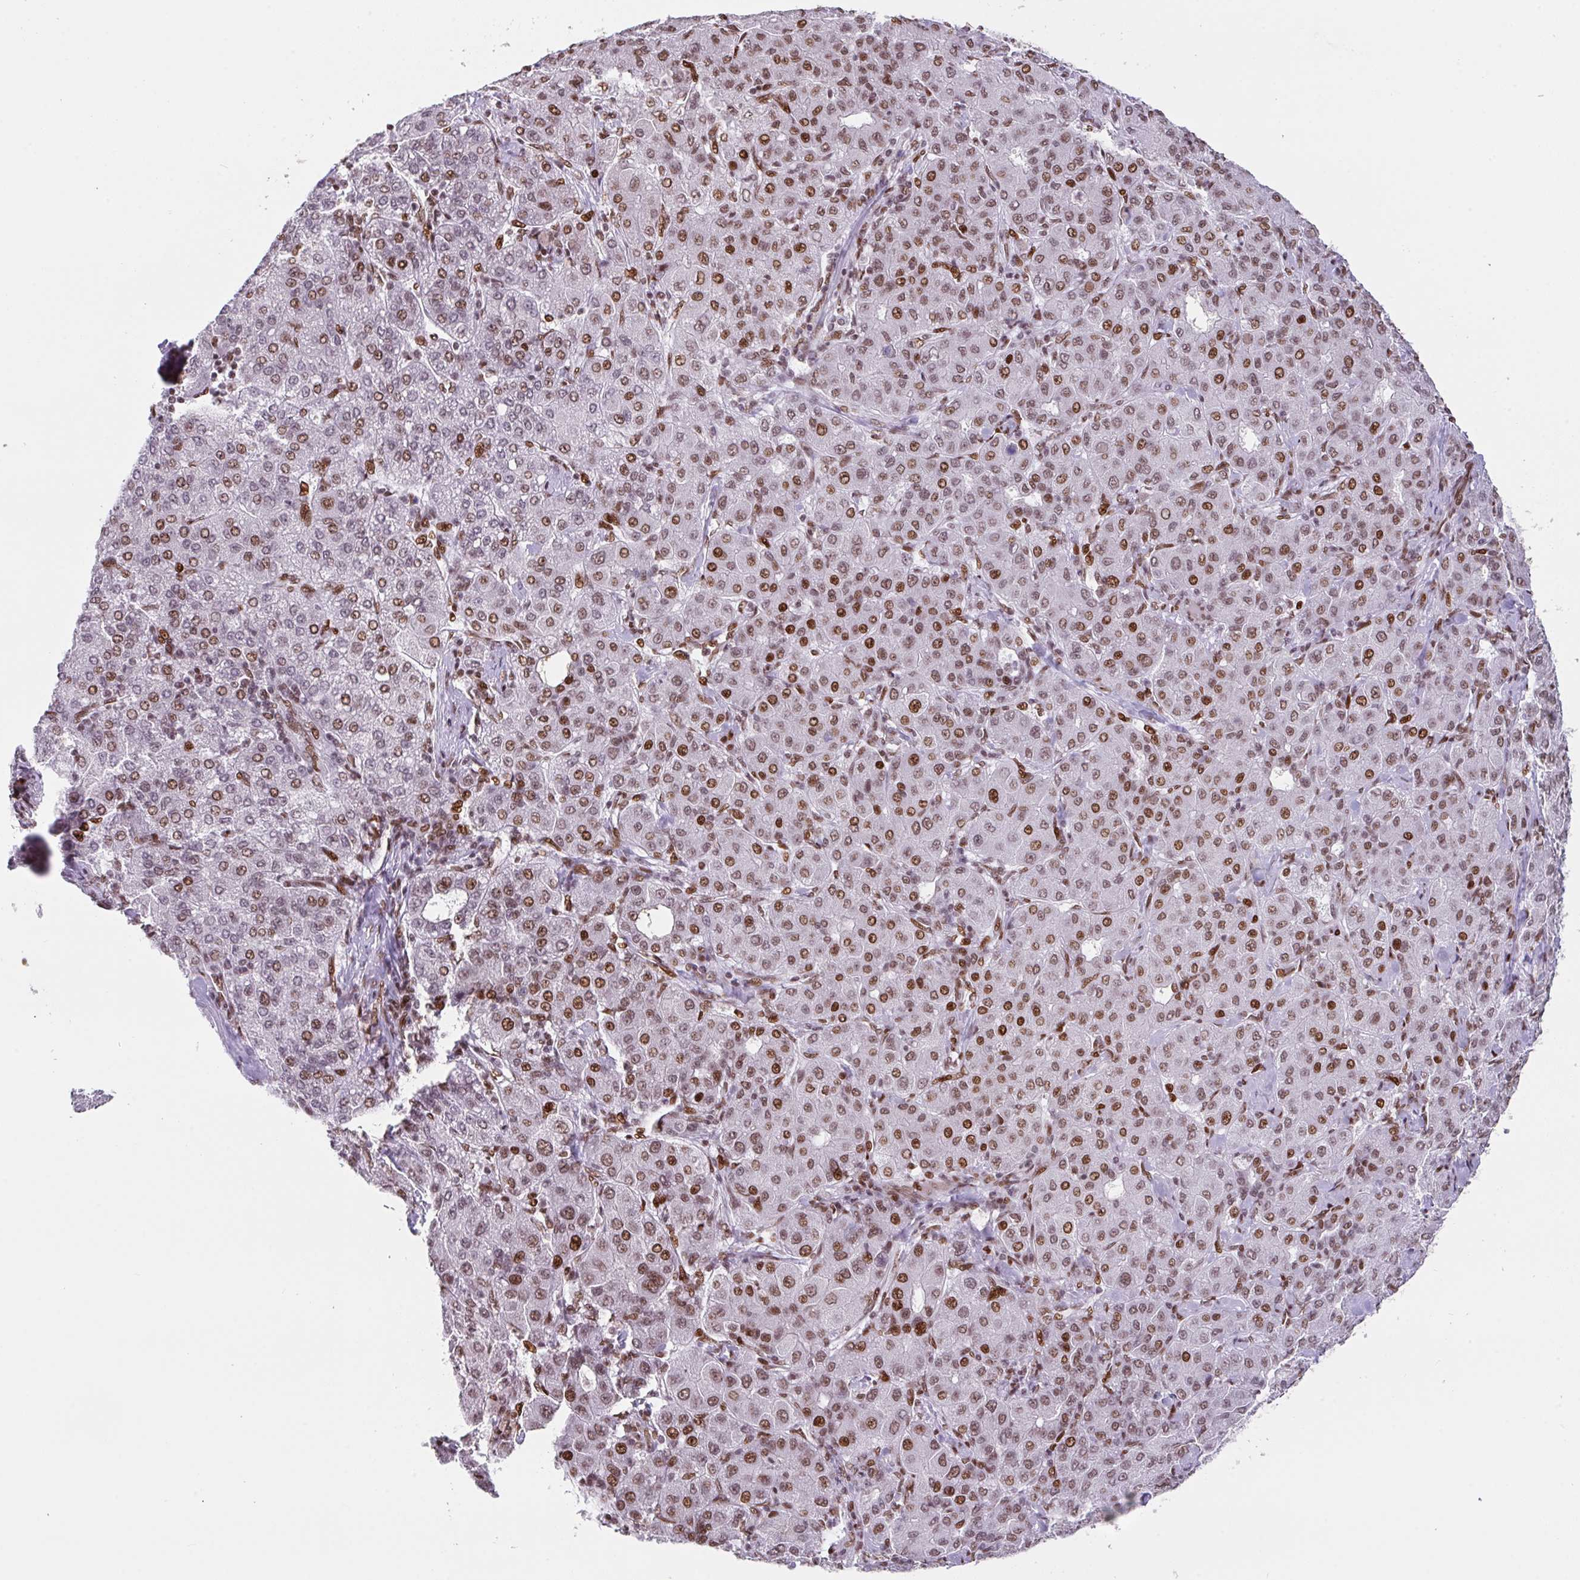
{"staining": {"intensity": "moderate", "quantity": ">75%", "location": "nuclear"}, "tissue": "liver cancer", "cell_type": "Tumor cells", "image_type": "cancer", "snomed": [{"axis": "morphology", "description": "Carcinoma, Hepatocellular, NOS"}, {"axis": "topography", "description": "Liver"}], "caption": "Immunohistochemistry histopathology image of neoplastic tissue: hepatocellular carcinoma (liver) stained using immunohistochemistry (IHC) displays medium levels of moderate protein expression localized specifically in the nuclear of tumor cells, appearing as a nuclear brown color.", "gene": "CLP1", "patient": {"sex": "male", "age": 65}}